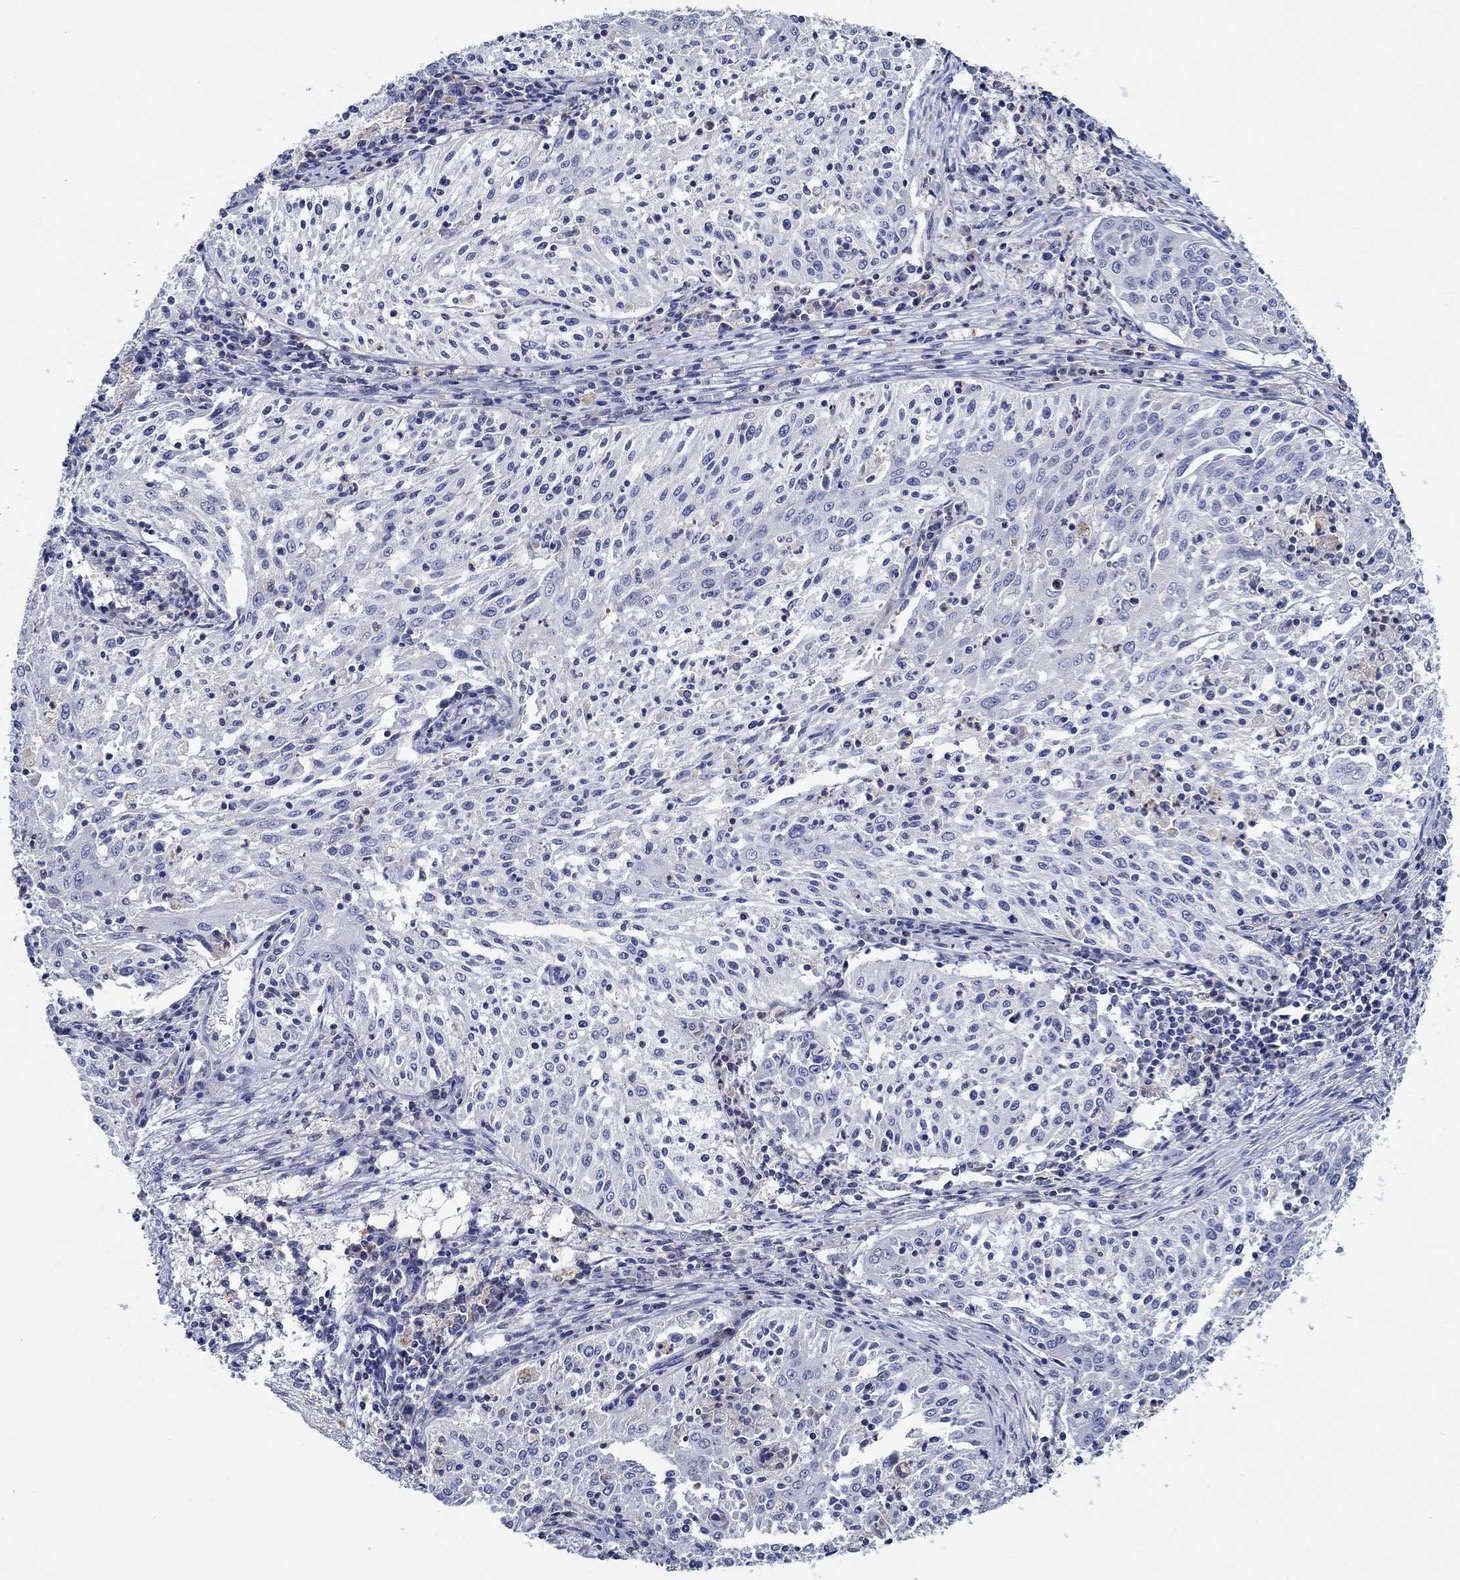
{"staining": {"intensity": "negative", "quantity": "none", "location": "none"}, "tissue": "cervical cancer", "cell_type": "Tumor cells", "image_type": "cancer", "snomed": [{"axis": "morphology", "description": "Squamous cell carcinoma, NOS"}, {"axis": "topography", "description": "Cervix"}], "caption": "Cervical cancer (squamous cell carcinoma) was stained to show a protein in brown. There is no significant expression in tumor cells.", "gene": "CFAP61", "patient": {"sex": "female", "age": 41}}